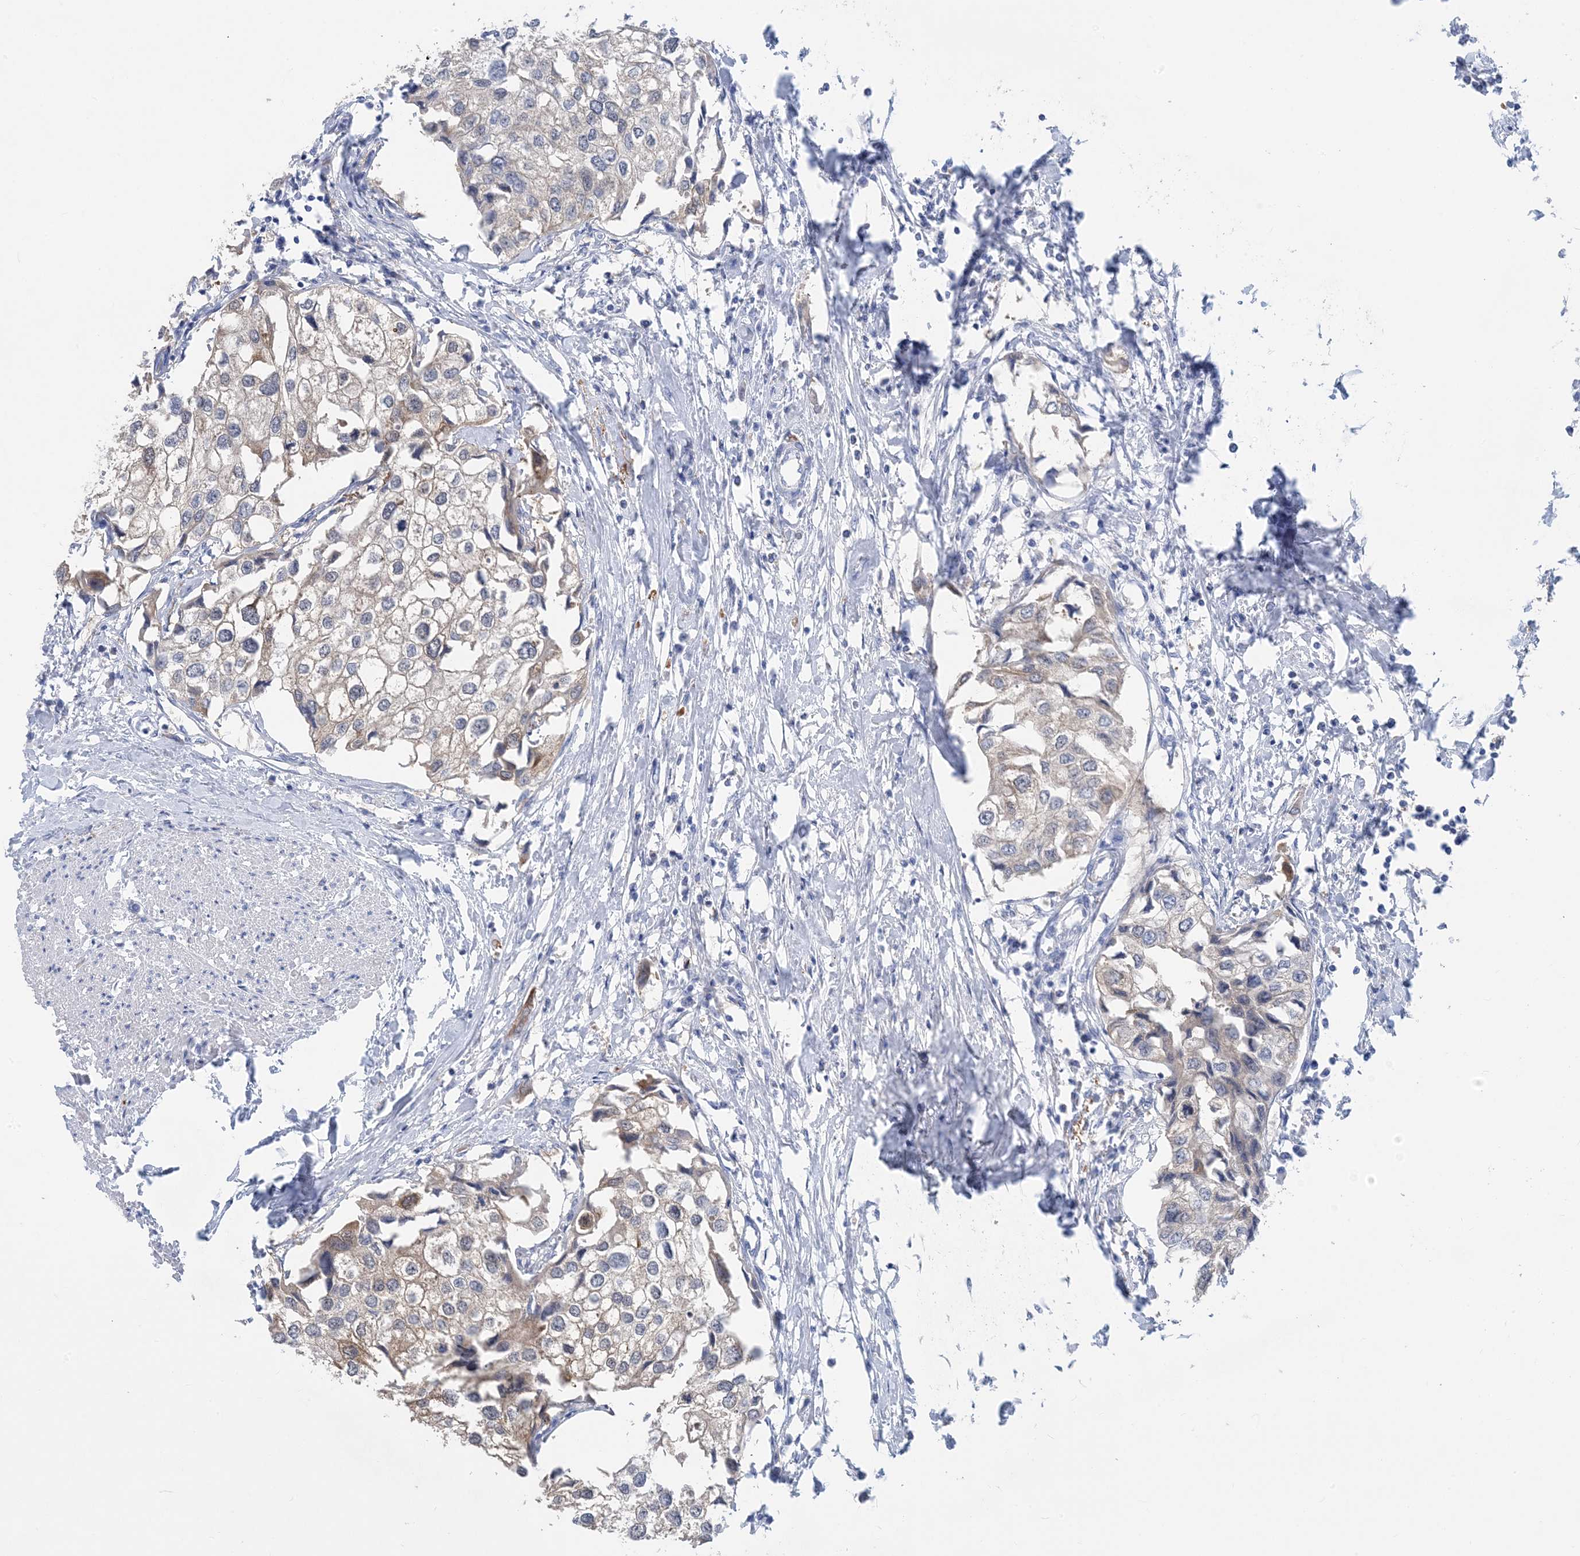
{"staining": {"intensity": "weak", "quantity": "<25%", "location": "cytoplasmic/membranous"}, "tissue": "urothelial cancer", "cell_type": "Tumor cells", "image_type": "cancer", "snomed": [{"axis": "morphology", "description": "Urothelial carcinoma, High grade"}, {"axis": "topography", "description": "Urinary bladder"}], "caption": "High power microscopy image of an IHC photomicrograph of high-grade urothelial carcinoma, revealing no significant expression in tumor cells.", "gene": "SH3YL1", "patient": {"sex": "male", "age": 64}}